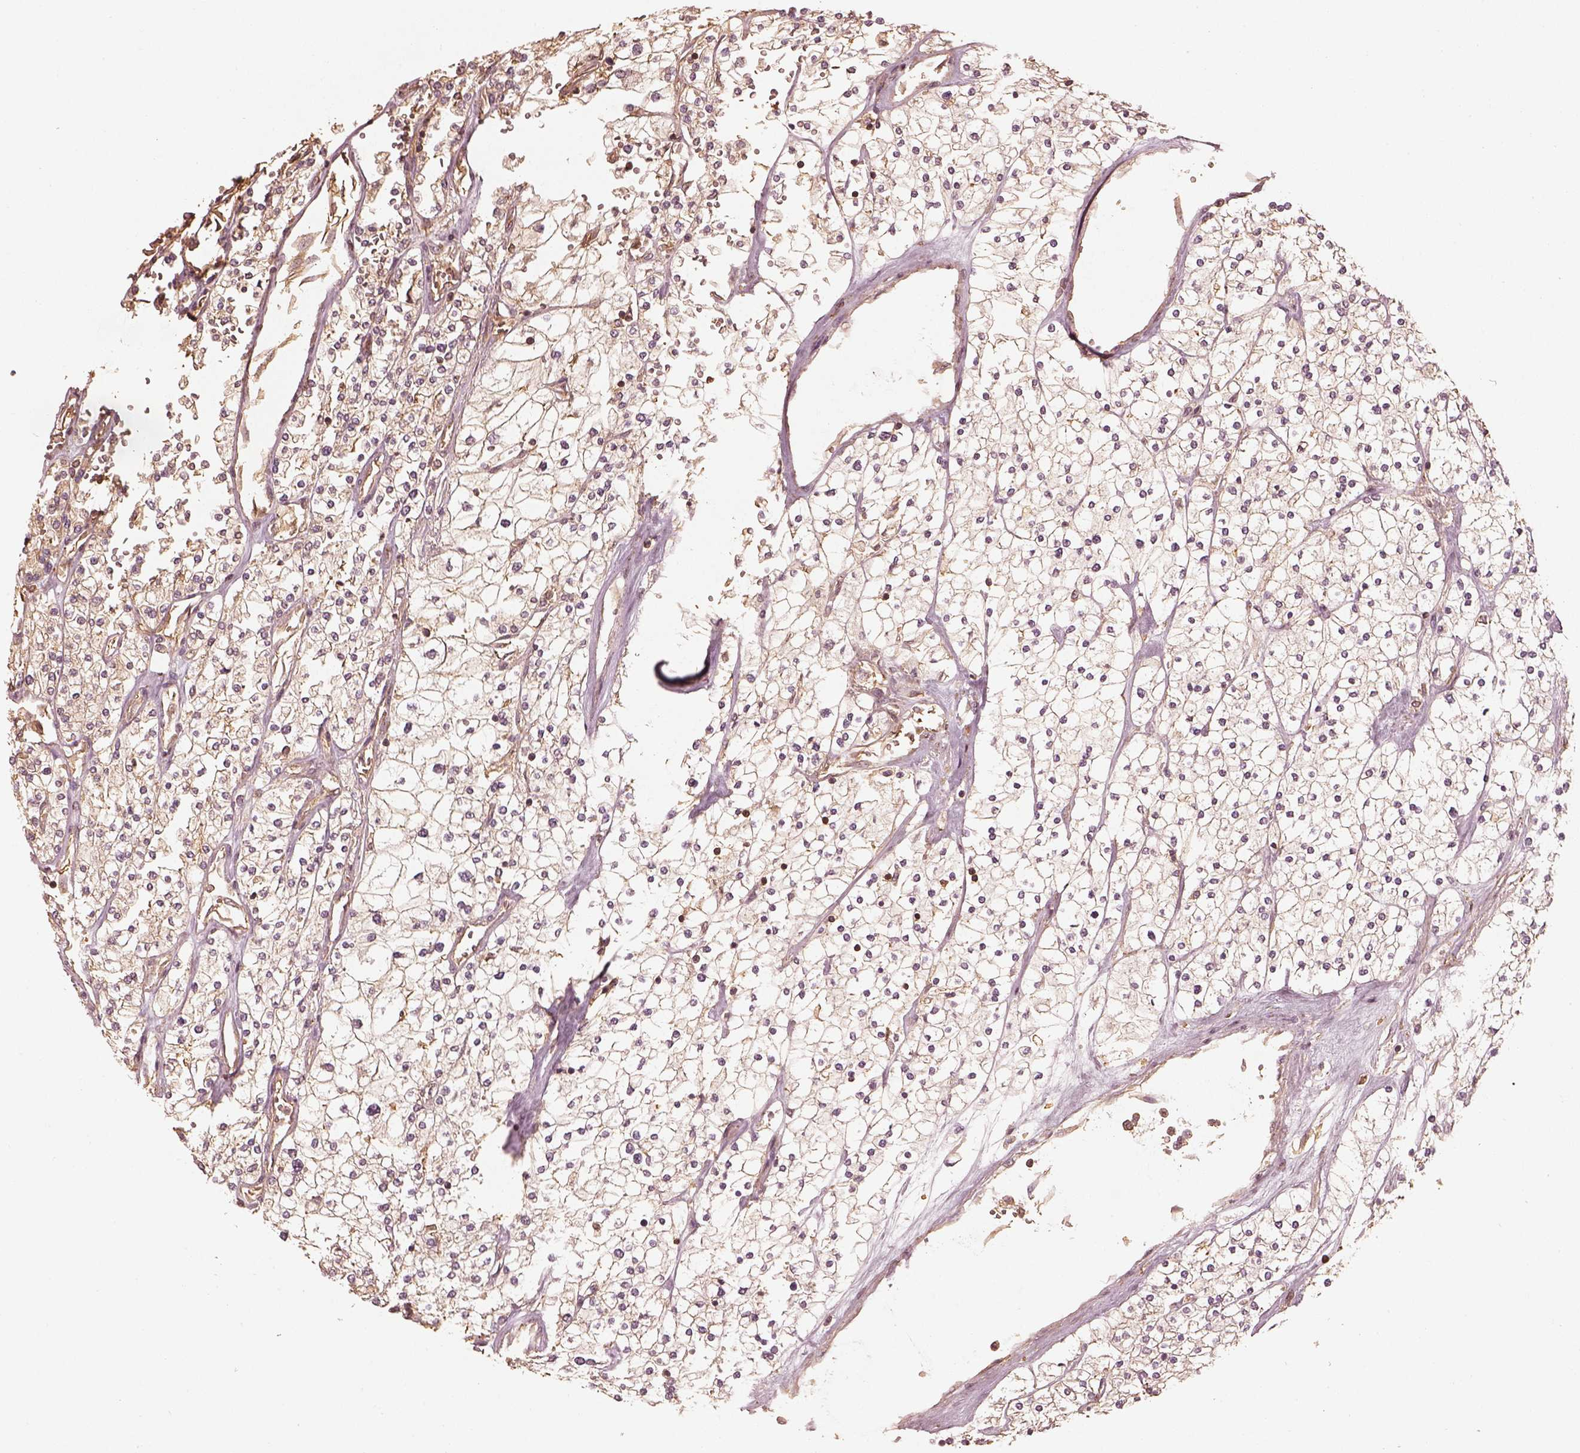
{"staining": {"intensity": "moderate", "quantity": "<25%", "location": "cytoplasmic/membranous"}, "tissue": "renal cancer", "cell_type": "Tumor cells", "image_type": "cancer", "snomed": [{"axis": "morphology", "description": "Adenocarcinoma, NOS"}, {"axis": "topography", "description": "Kidney"}], "caption": "An immunohistochemistry (IHC) histopathology image of neoplastic tissue is shown. Protein staining in brown labels moderate cytoplasmic/membranous positivity in renal cancer (adenocarcinoma) within tumor cells.", "gene": "WDR7", "patient": {"sex": "male", "age": 80}}